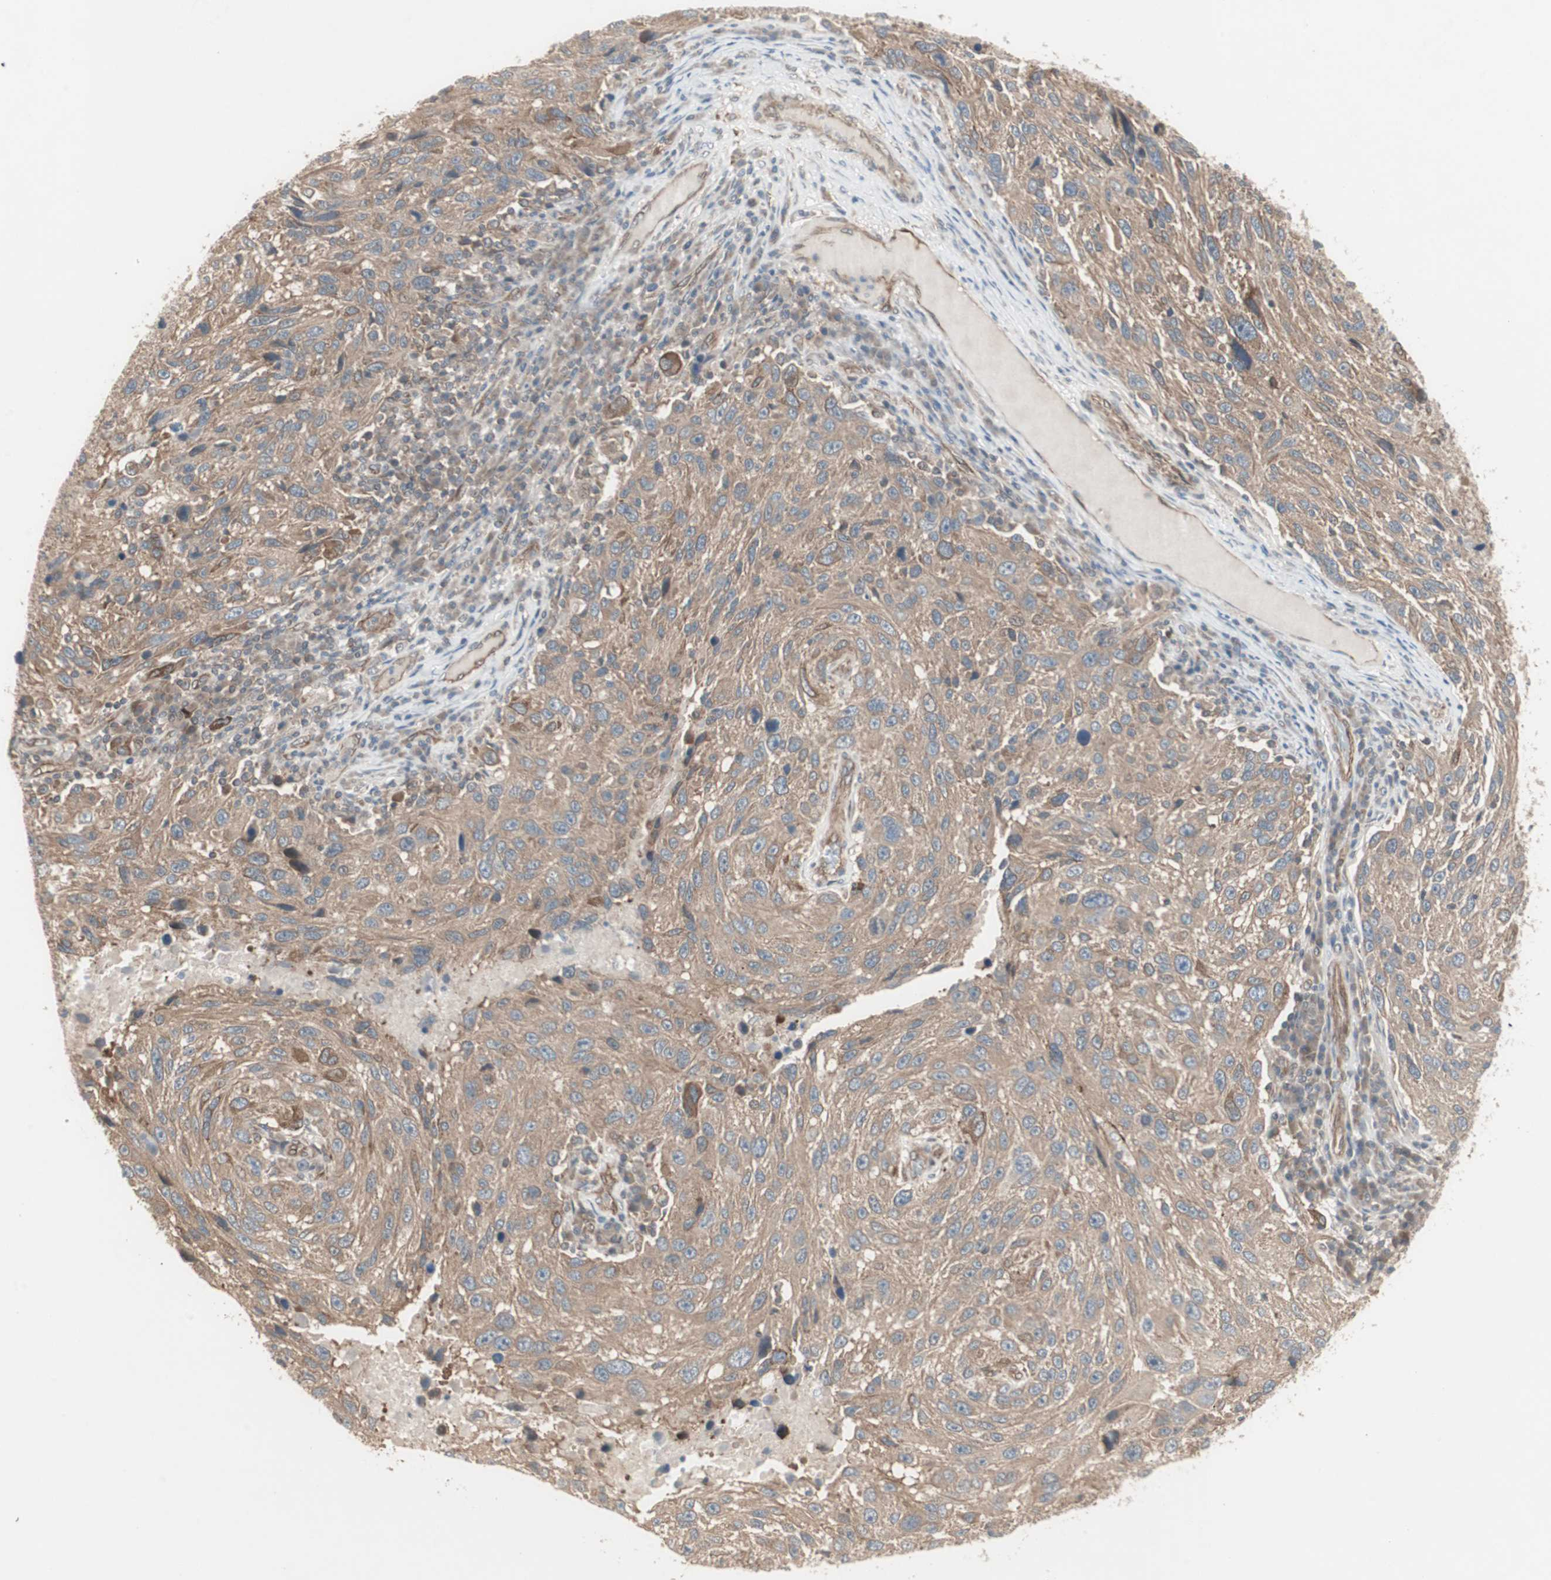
{"staining": {"intensity": "weak", "quantity": ">75%", "location": "cytoplasmic/membranous"}, "tissue": "melanoma", "cell_type": "Tumor cells", "image_type": "cancer", "snomed": [{"axis": "morphology", "description": "Malignant melanoma, NOS"}, {"axis": "topography", "description": "Skin"}], "caption": "IHC micrograph of neoplastic tissue: malignant melanoma stained using IHC shows low levels of weak protein expression localized specifically in the cytoplasmic/membranous of tumor cells, appearing as a cytoplasmic/membranous brown color.", "gene": "PFDN1", "patient": {"sex": "male", "age": 53}}